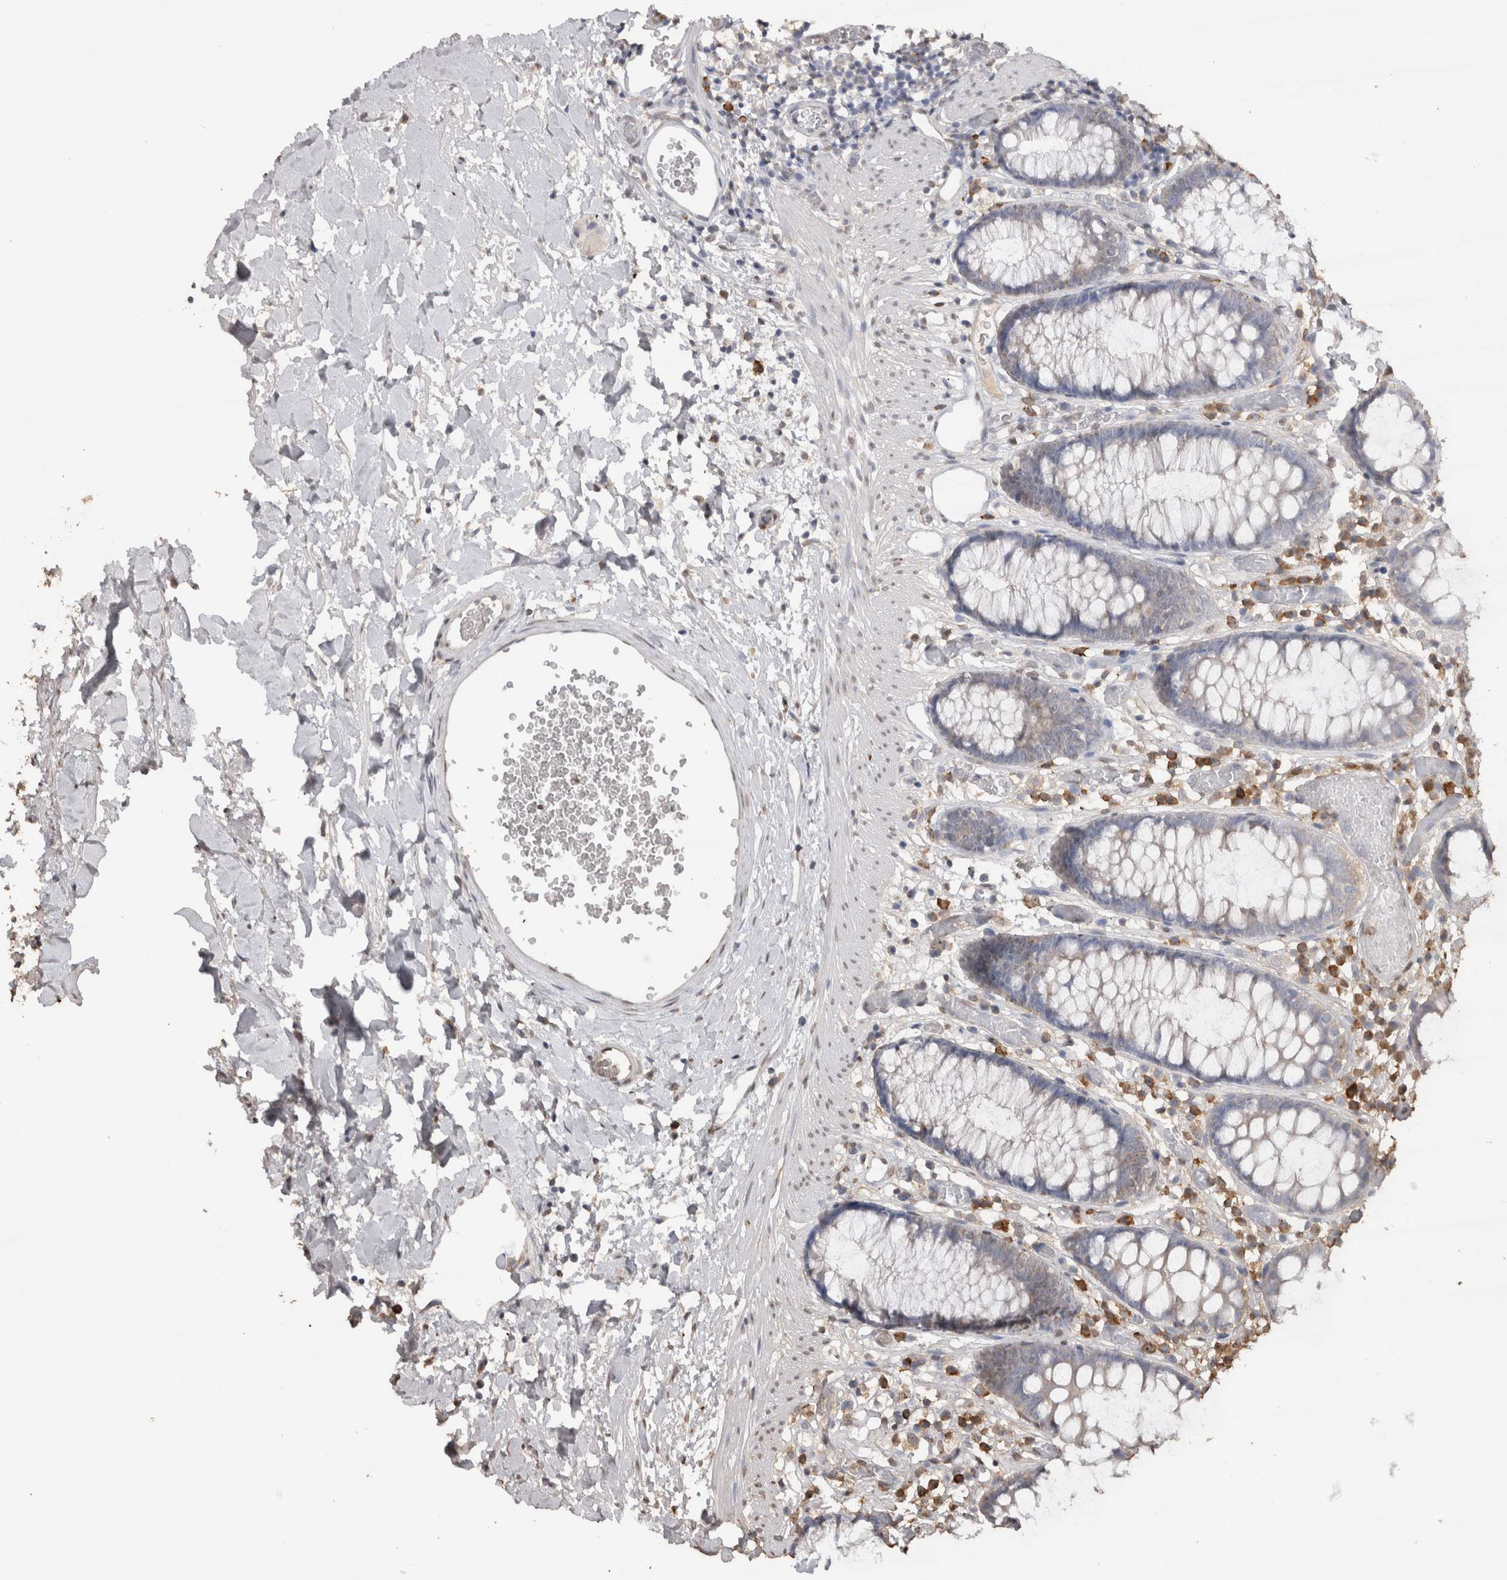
{"staining": {"intensity": "negative", "quantity": "none", "location": "none"}, "tissue": "colon", "cell_type": "Endothelial cells", "image_type": "normal", "snomed": [{"axis": "morphology", "description": "Normal tissue, NOS"}, {"axis": "topography", "description": "Colon"}], "caption": "An immunohistochemistry photomicrograph of benign colon is shown. There is no staining in endothelial cells of colon.", "gene": "CRELD2", "patient": {"sex": "male", "age": 14}}